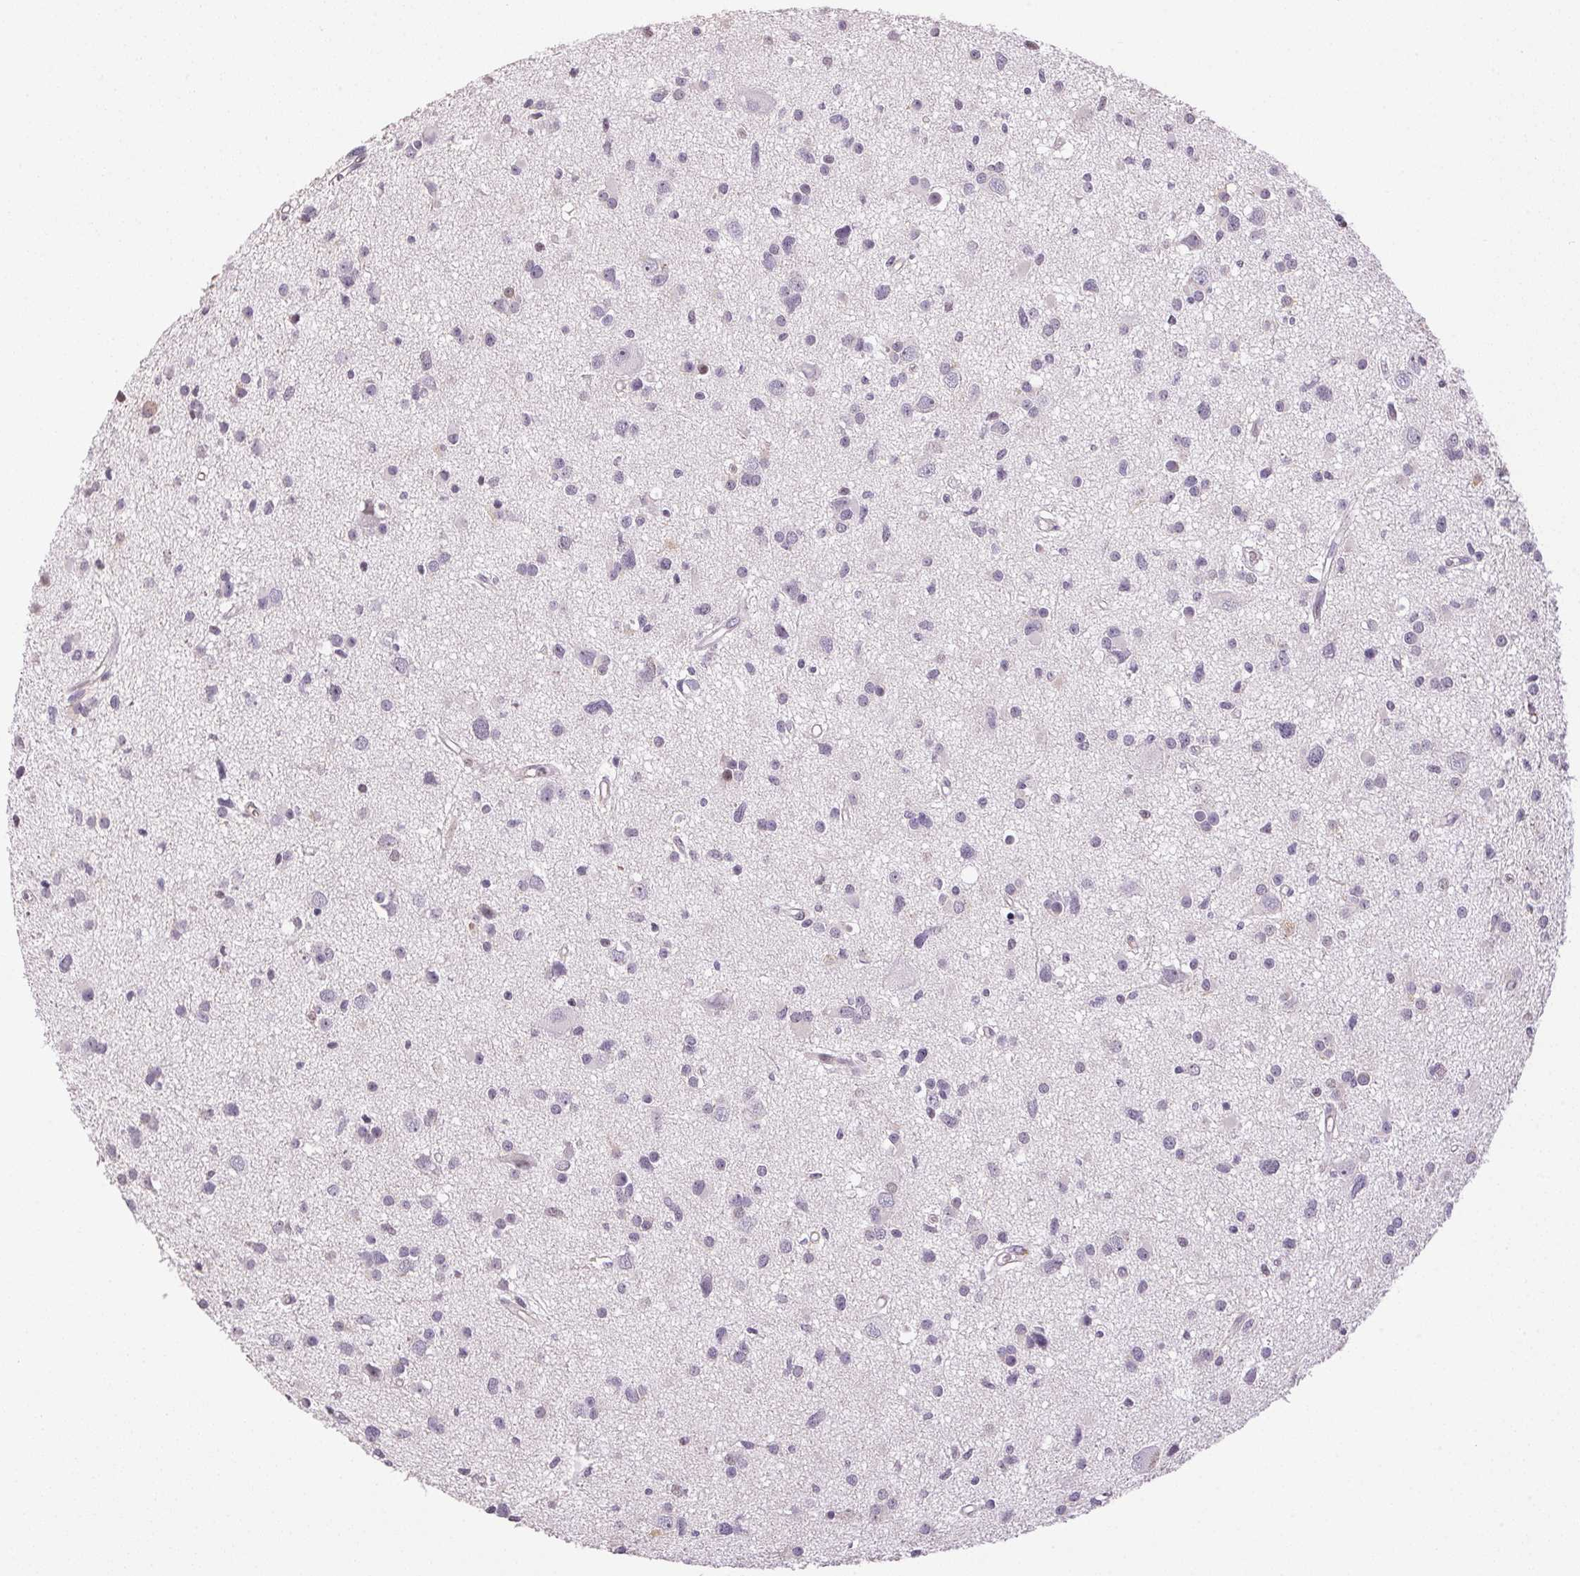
{"staining": {"intensity": "negative", "quantity": "none", "location": "none"}, "tissue": "glioma", "cell_type": "Tumor cells", "image_type": "cancer", "snomed": [{"axis": "morphology", "description": "Glioma, malignant, High grade"}, {"axis": "topography", "description": "Brain"}], "caption": "Tumor cells show no significant protein expression in glioma.", "gene": "GYG2", "patient": {"sex": "male", "age": 54}}